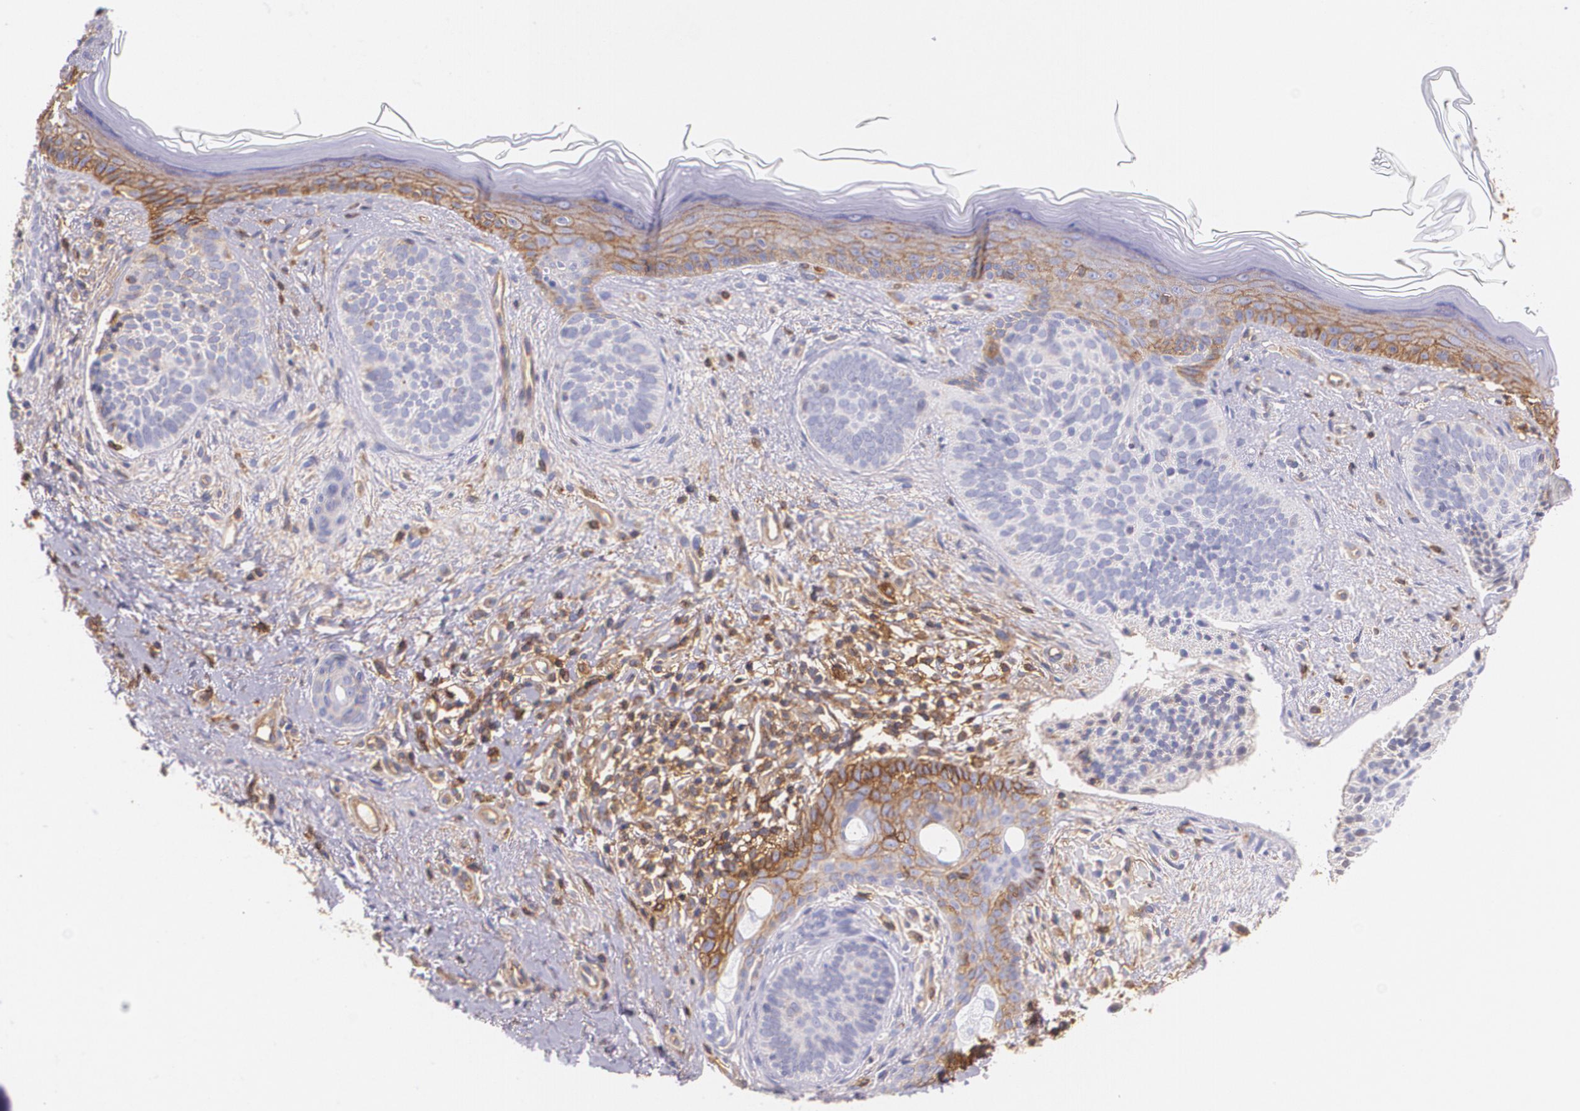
{"staining": {"intensity": "negative", "quantity": "none", "location": "none"}, "tissue": "skin cancer", "cell_type": "Tumor cells", "image_type": "cancer", "snomed": [{"axis": "morphology", "description": "Basal cell carcinoma"}, {"axis": "topography", "description": "Skin"}], "caption": "This is a histopathology image of IHC staining of skin cancer, which shows no expression in tumor cells. Brightfield microscopy of immunohistochemistry stained with DAB (3,3'-diaminobenzidine) (brown) and hematoxylin (blue), captured at high magnification.", "gene": "B2M", "patient": {"sex": "female", "age": 78}}